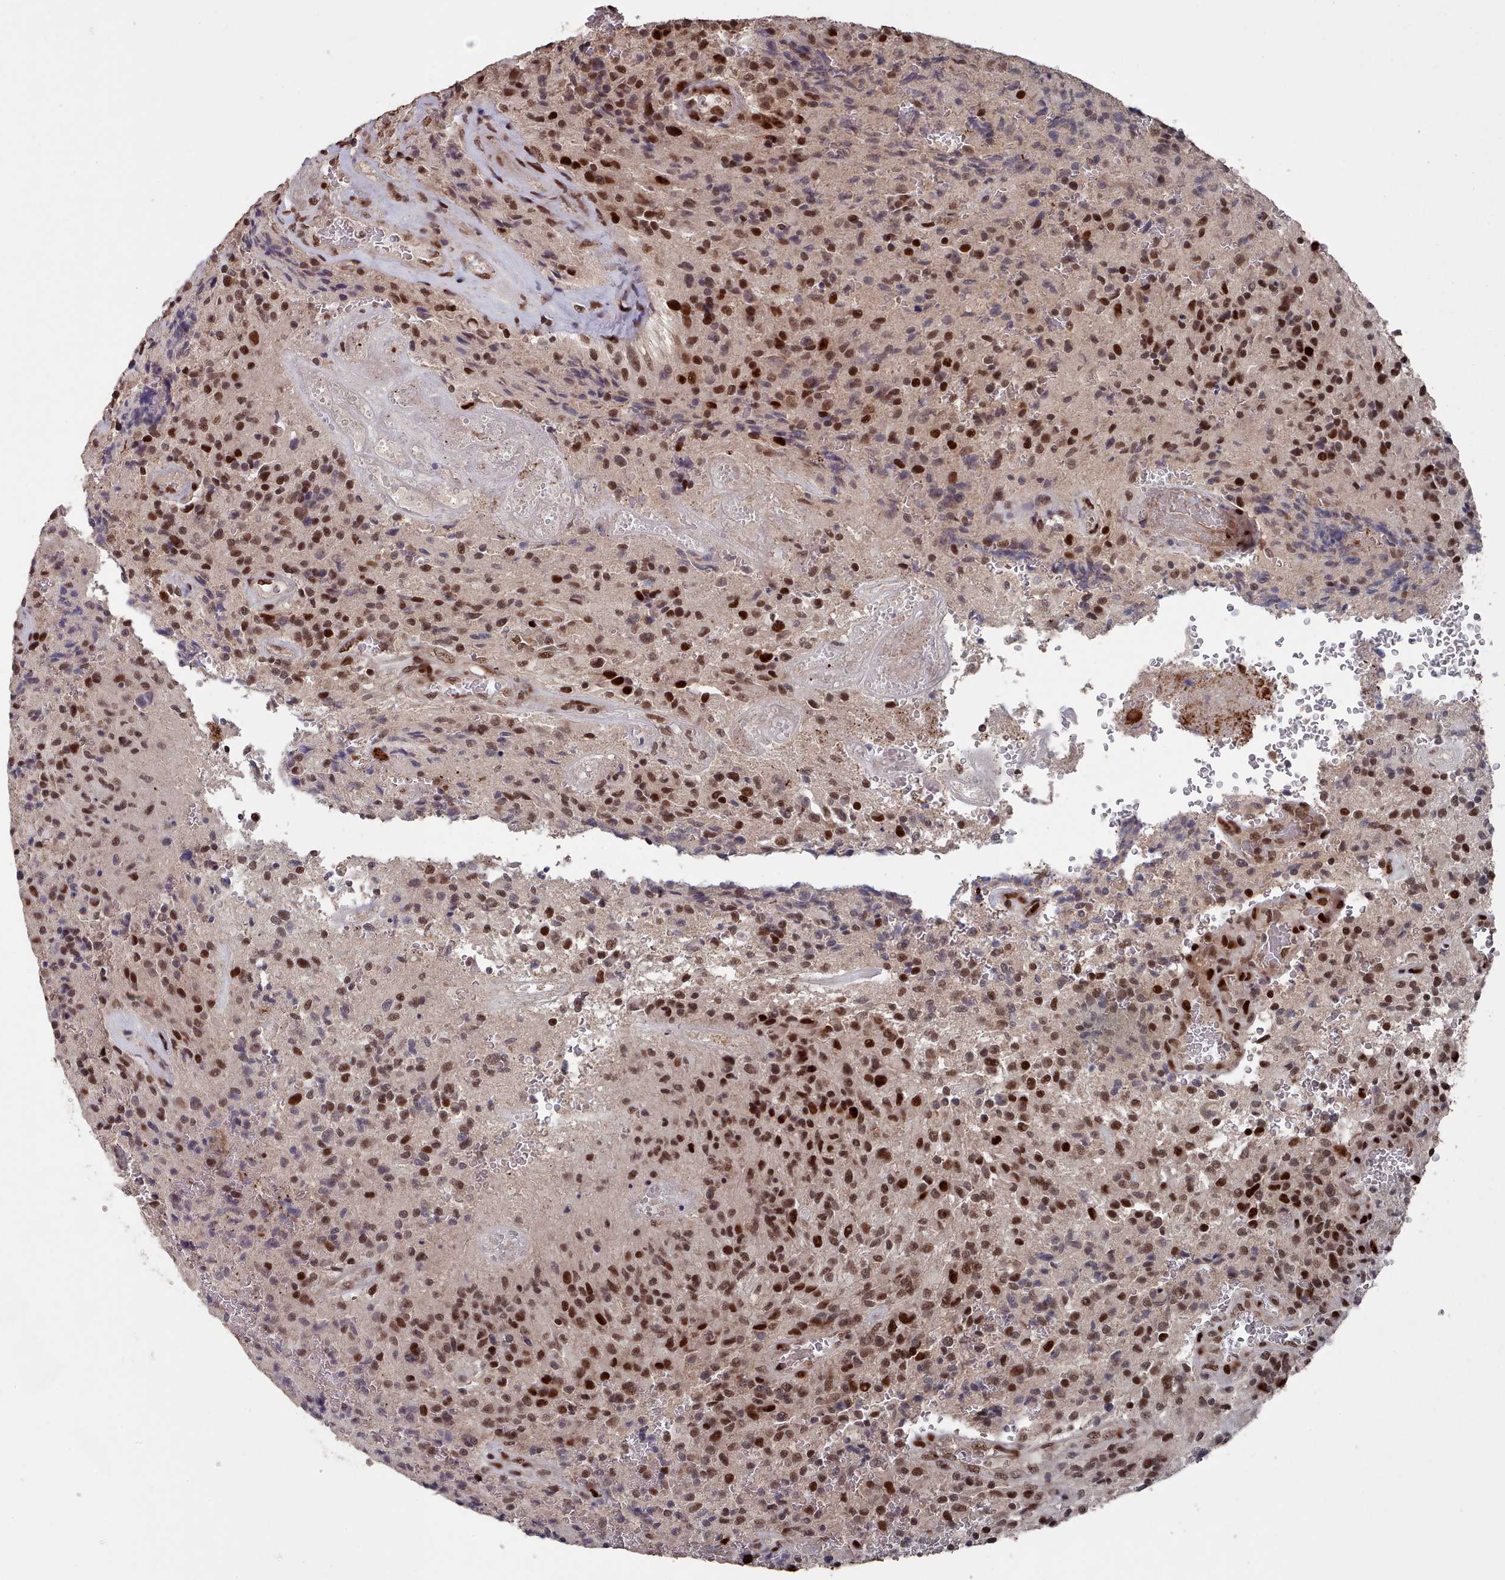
{"staining": {"intensity": "strong", "quantity": "25%-75%", "location": "nuclear"}, "tissue": "glioma", "cell_type": "Tumor cells", "image_type": "cancer", "snomed": [{"axis": "morphology", "description": "Normal tissue, NOS"}, {"axis": "morphology", "description": "Glioma, malignant, High grade"}, {"axis": "topography", "description": "Cerebral cortex"}], "caption": "A photomicrograph of malignant glioma (high-grade) stained for a protein exhibits strong nuclear brown staining in tumor cells.", "gene": "PNRC2", "patient": {"sex": "male", "age": 56}}